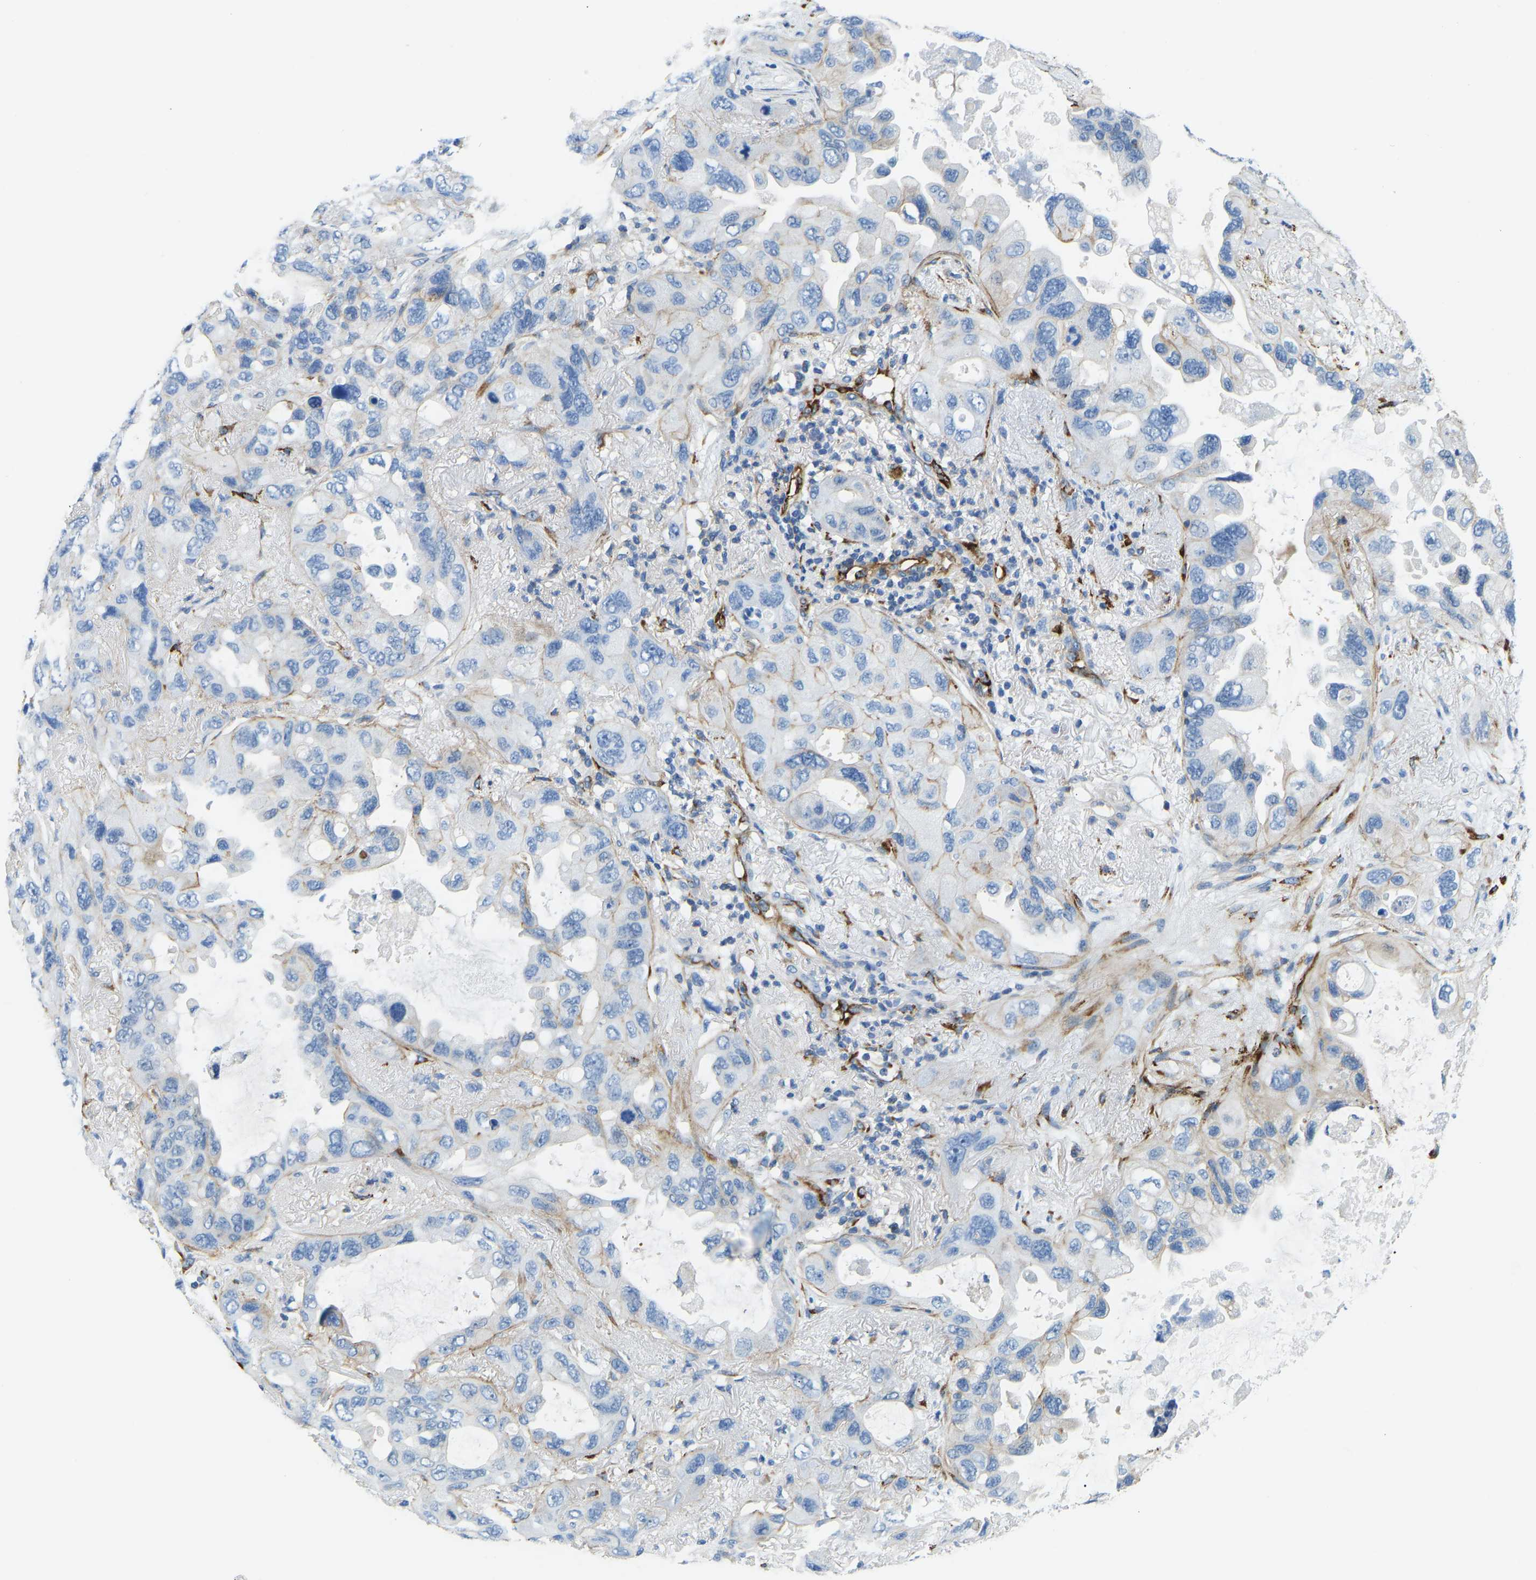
{"staining": {"intensity": "negative", "quantity": "none", "location": "none"}, "tissue": "lung cancer", "cell_type": "Tumor cells", "image_type": "cancer", "snomed": [{"axis": "morphology", "description": "Squamous cell carcinoma, NOS"}, {"axis": "topography", "description": "Lung"}], "caption": "This is an IHC image of lung cancer (squamous cell carcinoma). There is no expression in tumor cells.", "gene": "COL15A1", "patient": {"sex": "female", "age": 73}}